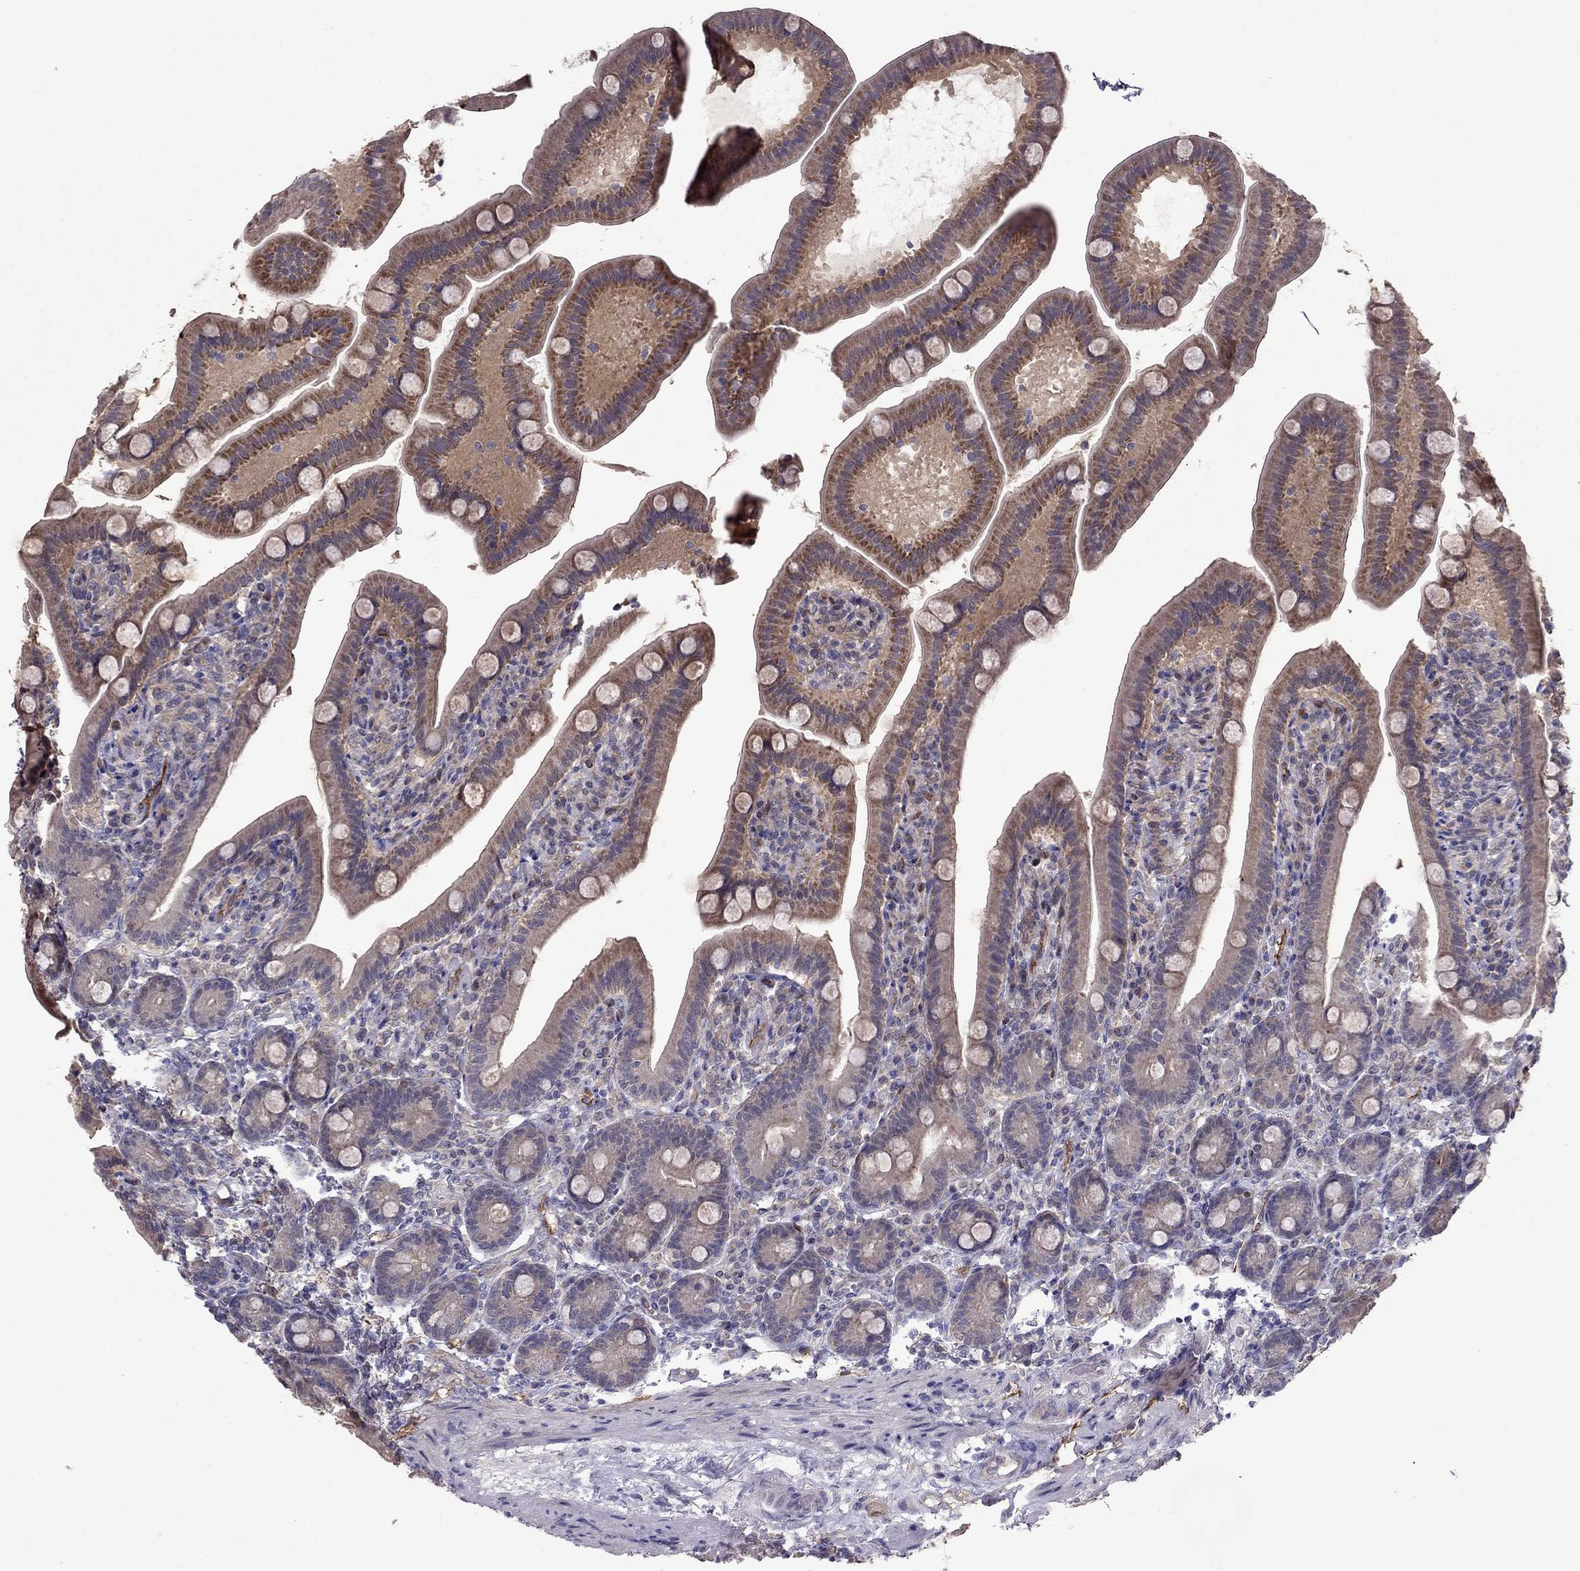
{"staining": {"intensity": "moderate", "quantity": "25%-75%", "location": "cytoplasmic/membranous"}, "tissue": "small intestine", "cell_type": "Glandular cells", "image_type": "normal", "snomed": [{"axis": "morphology", "description": "Normal tissue, NOS"}, {"axis": "topography", "description": "Small intestine"}], "caption": "Immunohistochemistry image of benign human small intestine stained for a protein (brown), which exhibits medium levels of moderate cytoplasmic/membranous staining in about 25%-75% of glandular cells.", "gene": "CDK5", "patient": {"sex": "male", "age": 66}}